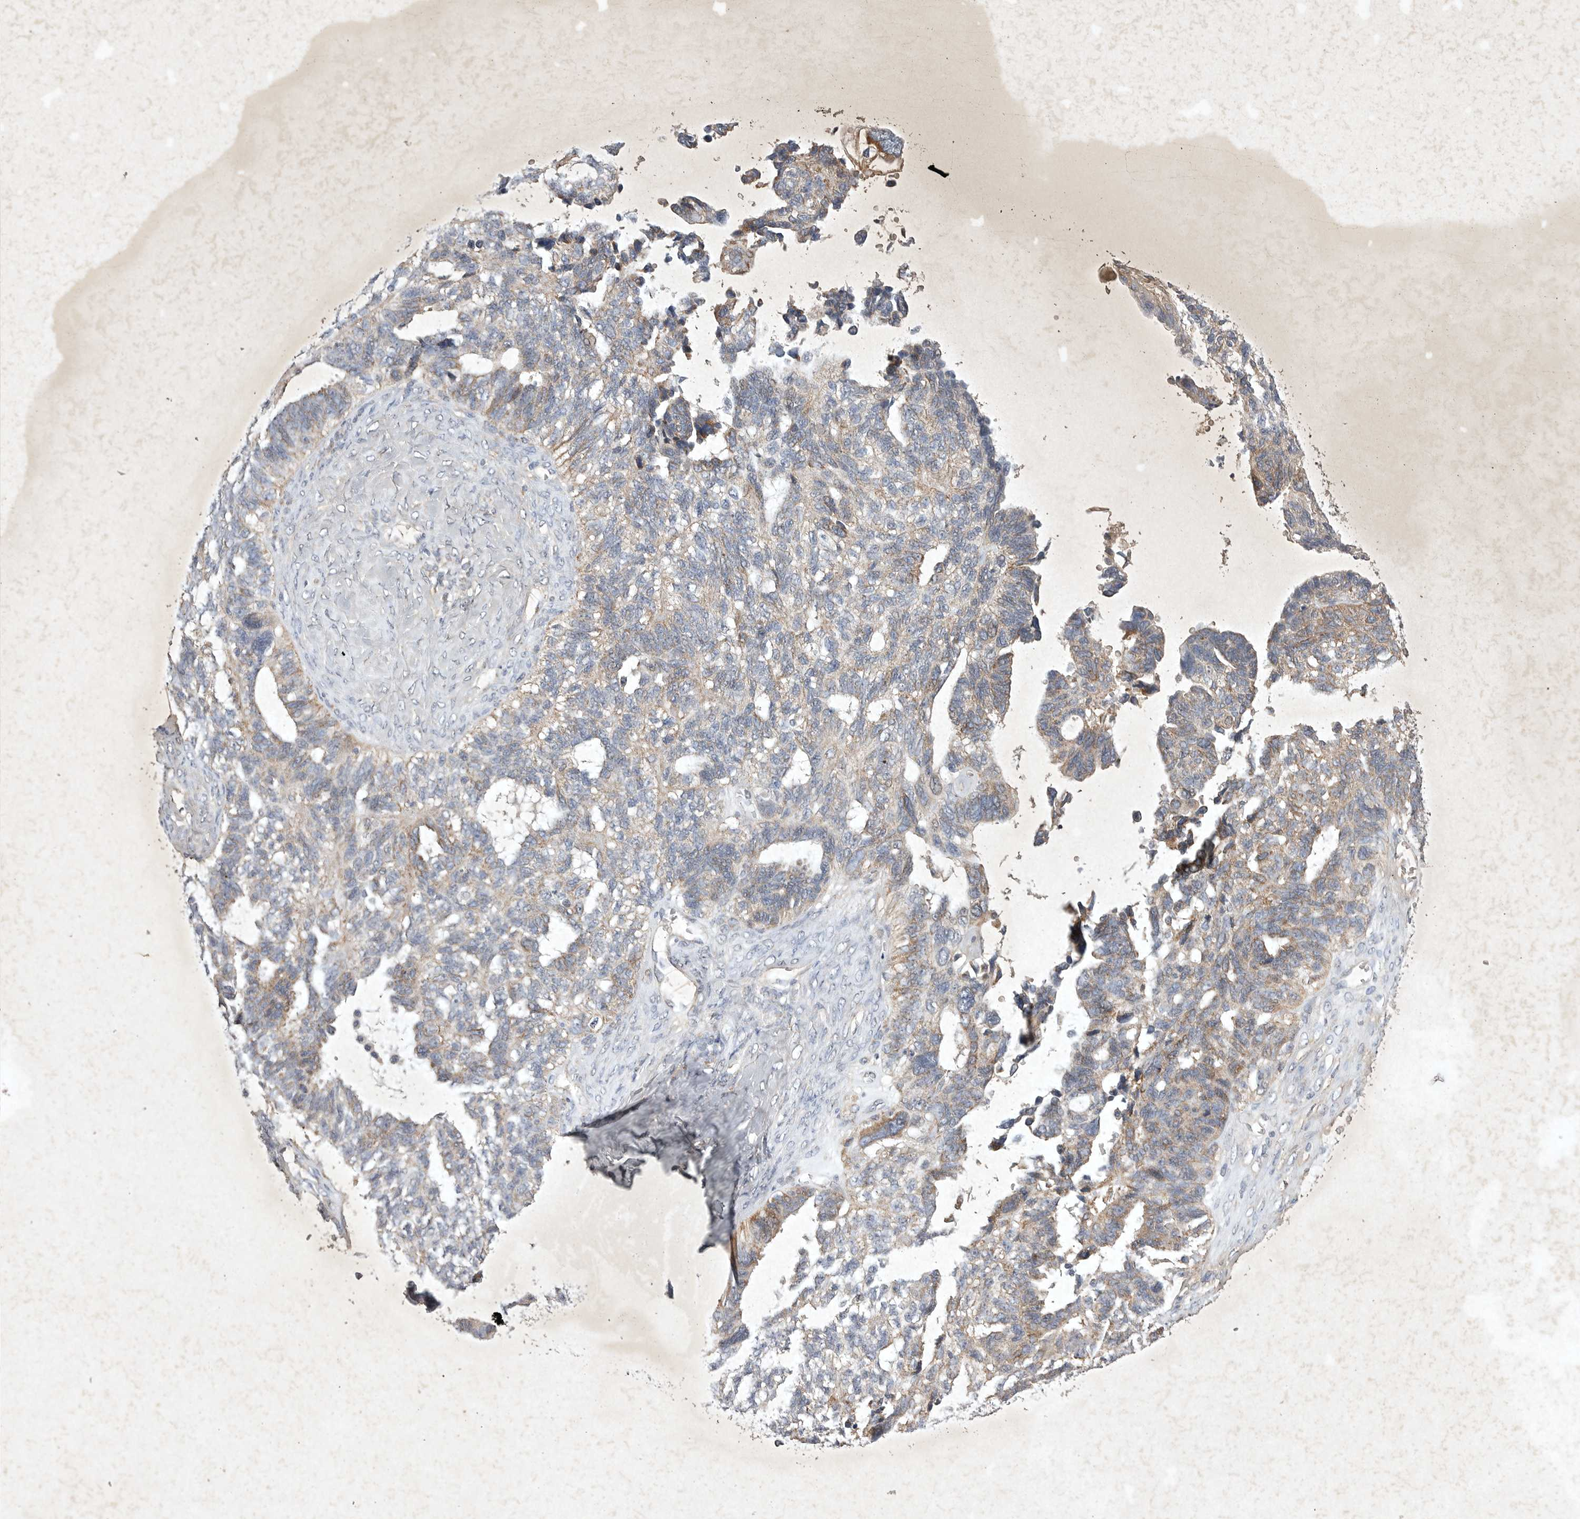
{"staining": {"intensity": "moderate", "quantity": "25%-75%", "location": "cytoplasmic/membranous"}, "tissue": "ovarian cancer", "cell_type": "Tumor cells", "image_type": "cancer", "snomed": [{"axis": "morphology", "description": "Cystadenocarcinoma, serous, NOS"}, {"axis": "topography", "description": "Ovary"}], "caption": "Ovarian cancer tissue demonstrates moderate cytoplasmic/membranous expression in about 25%-75% of tumor cells", "gene": "DDR1", "patient": {"sex": "female", "age": 79}}